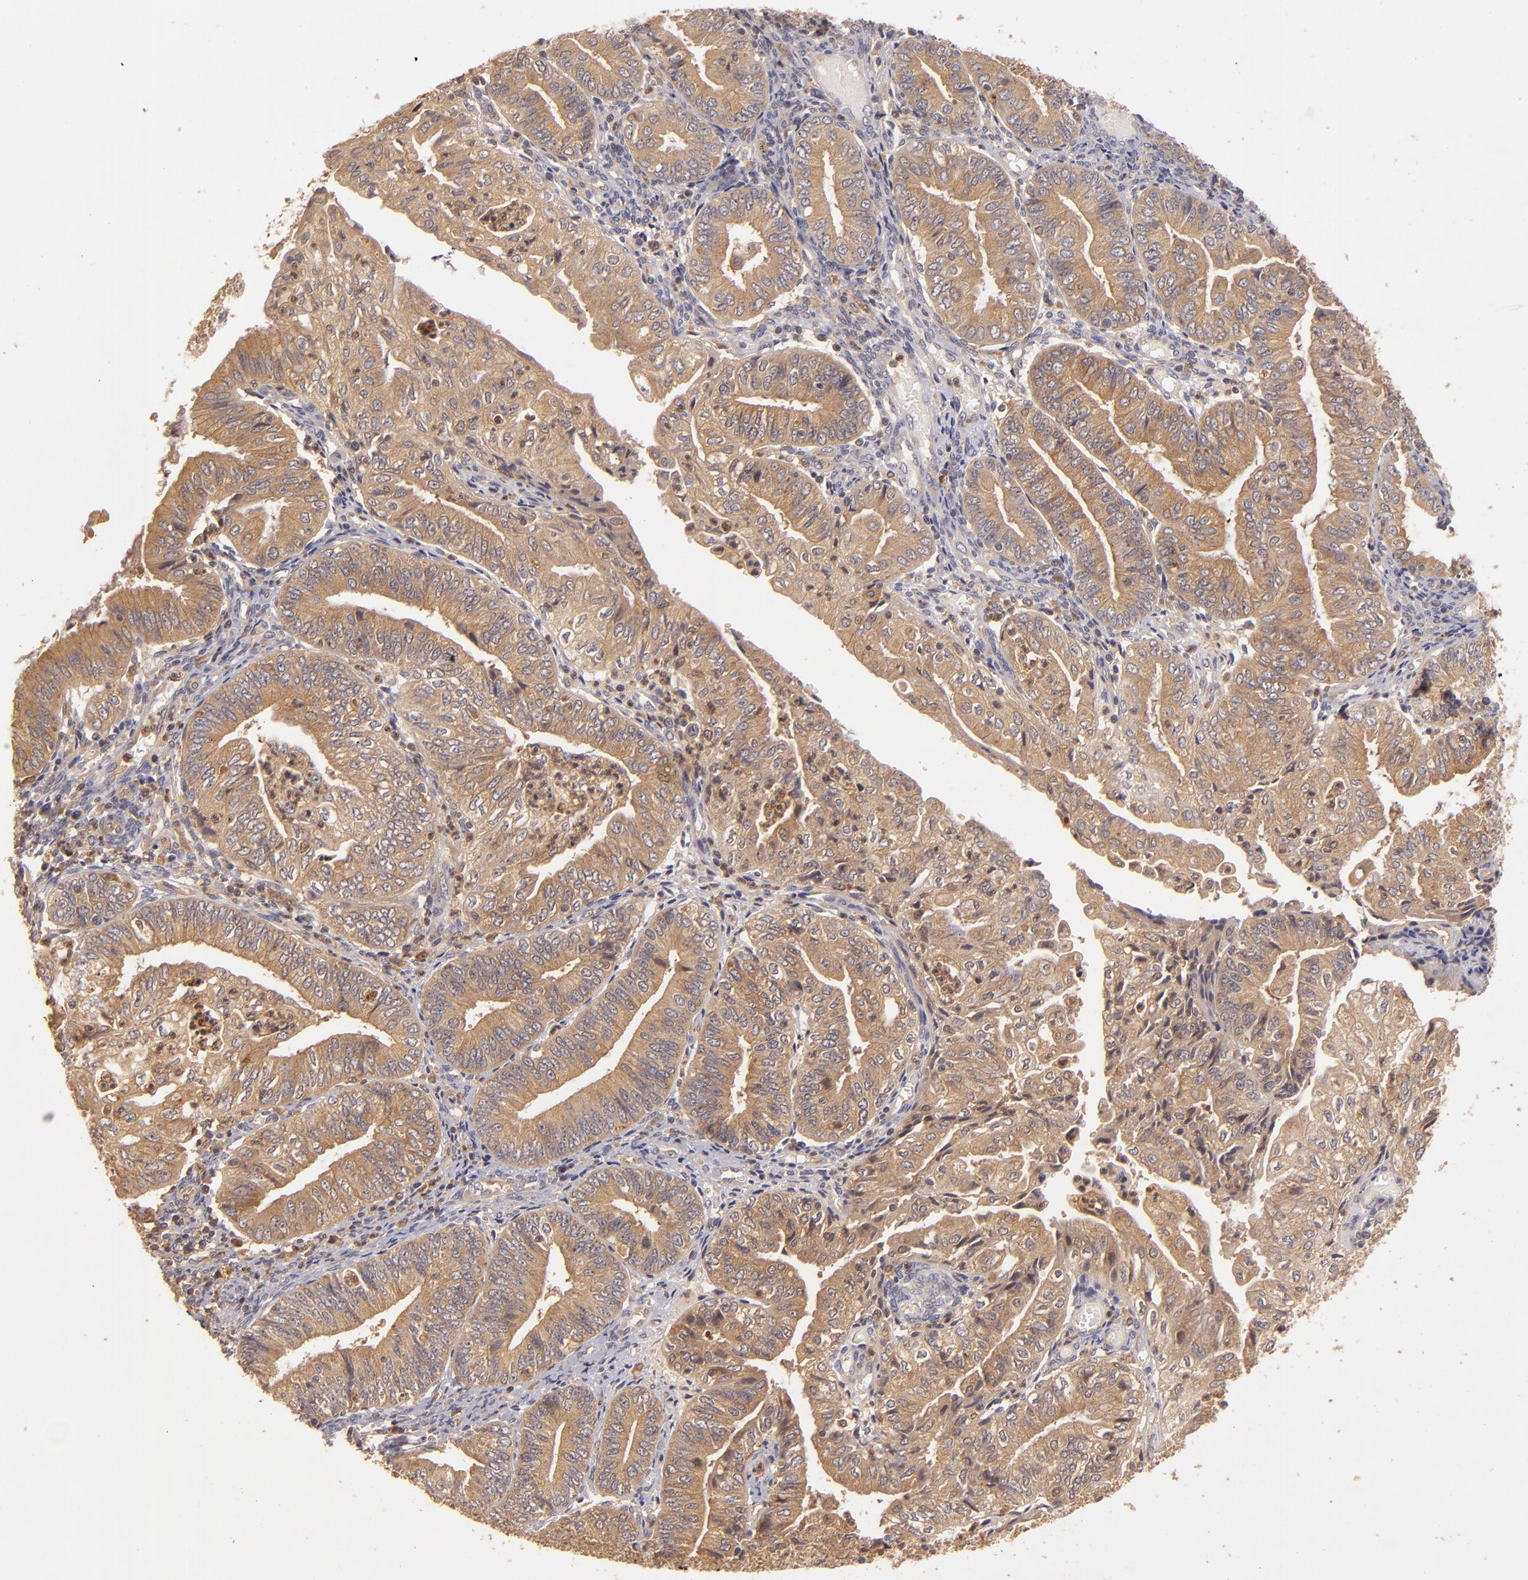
{"staining": {"intensity": "strong", "quantity": ">75%", "location": "cytoplasmic/membranous"}, "tissue": "endometrial cancer", "cell_type": "Tumor cells", "image_type": "cancer", "snomed": [{"axis": "morphology", "description": "Adenocarcinoma, NOS"}, {"axis": "topography", "description": "Endometrium"}], "caption": "The micrograph demonstrates staining of endometrial adenocarcinoma, revealing strong cytoplasmic/membranous protein positivity (brown color) within tumor cells. (DAB (3,3'-diaminobenzidine) IHC with brightfield microscopy, high magnification).", "gene": "PRKCD", "patient": {"sex": "female", "age": 55}}